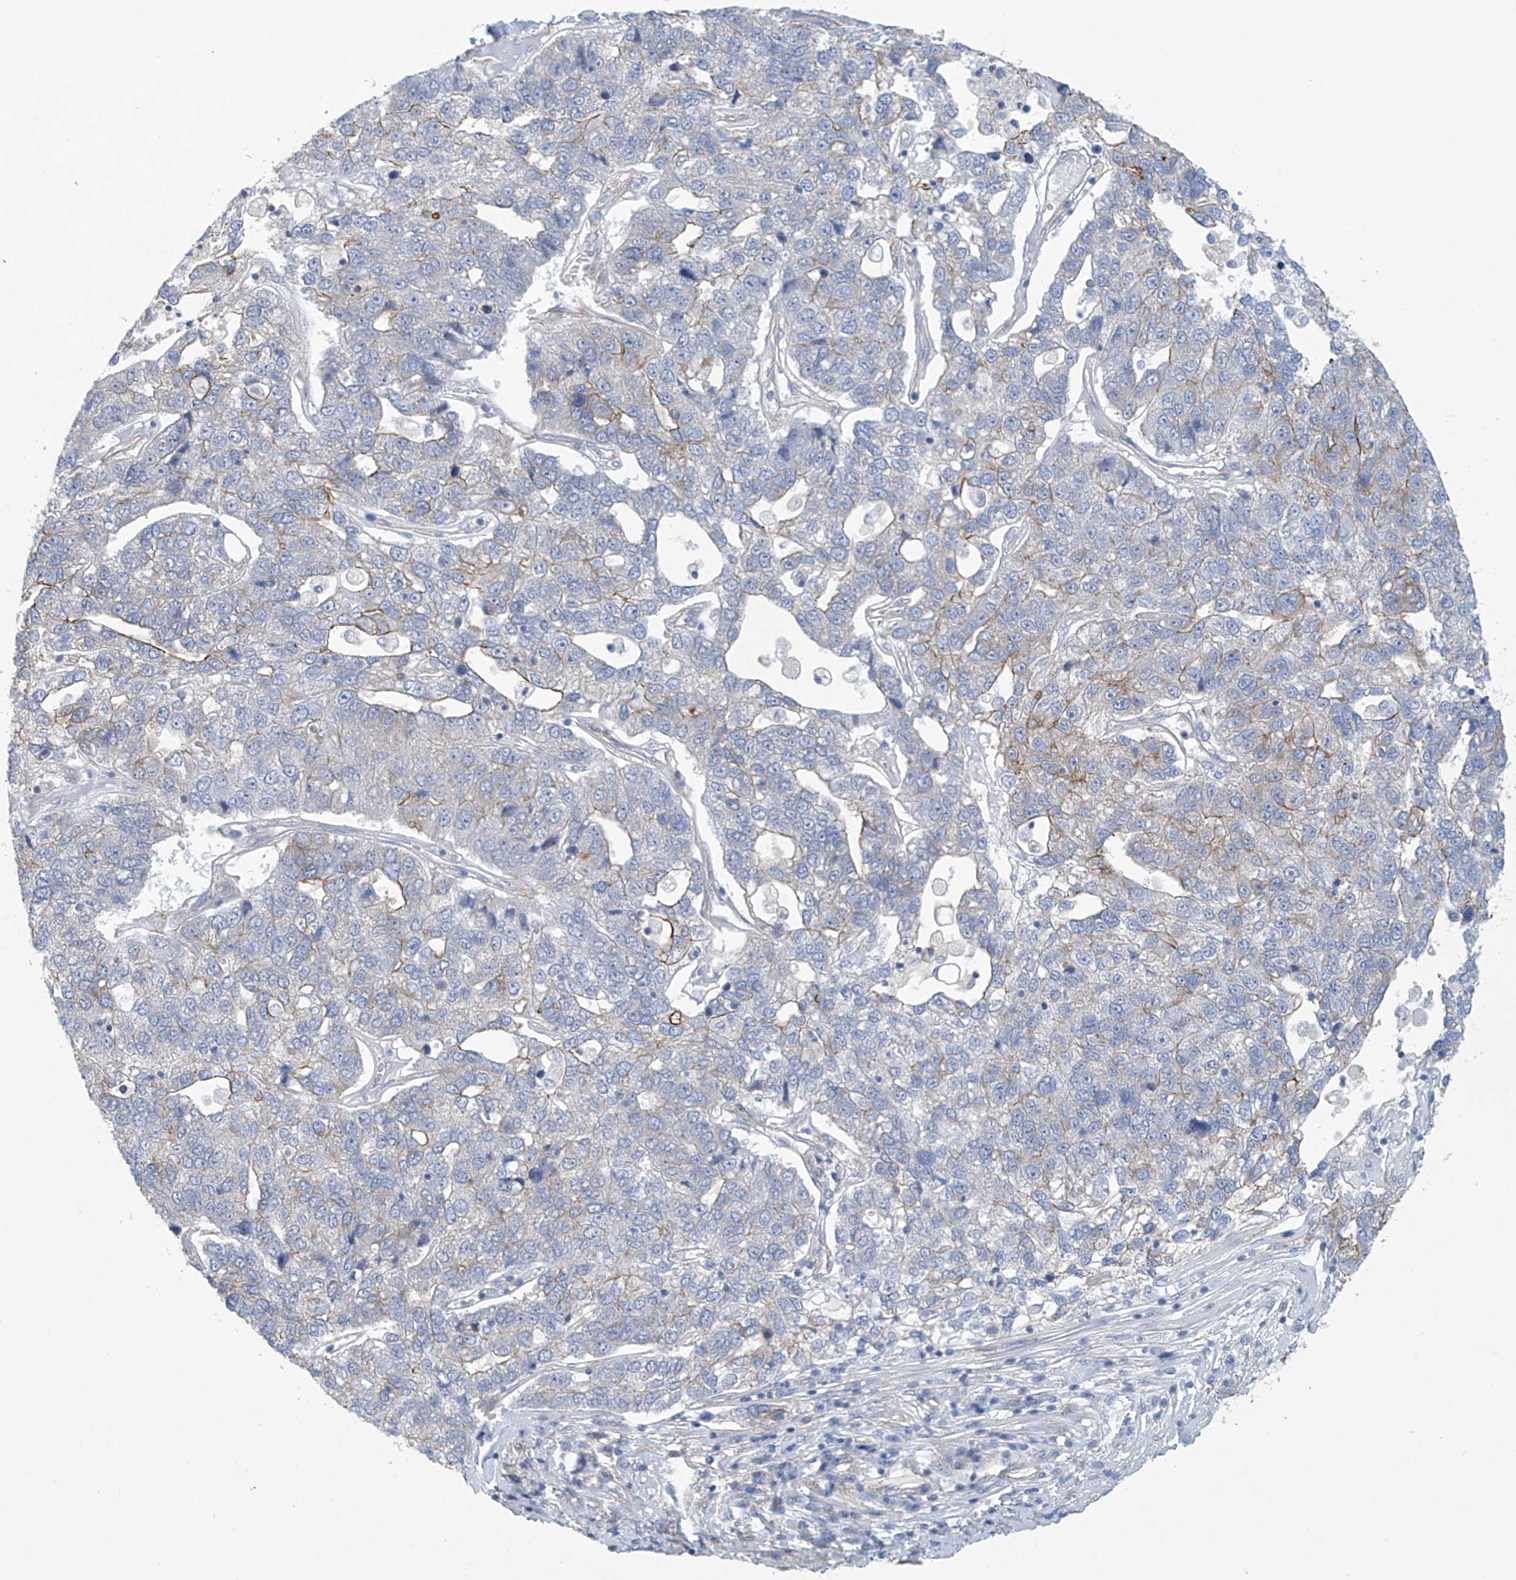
{"staining": {"intensity": "moderate", "quantity": "<25%", "location": "cytoplasmic/membranous"}, "tissue": "pancreatic cancer", "cell_type": "Tumor cells", "image_type": "cancer", "snomed": [{"axis": "morphology", "description": "Adenocarcinoma, NOS"}, {"axis": "topography", "description": "Pancreas"}], "caption": "Tumor cells exhibit moderate cytoplasmic/membranous positivity in about <25% of cells in pancreatic adenocarcinoma.", "gene": "ABHD13", "patient": {"sex": "female", "age": 61}}